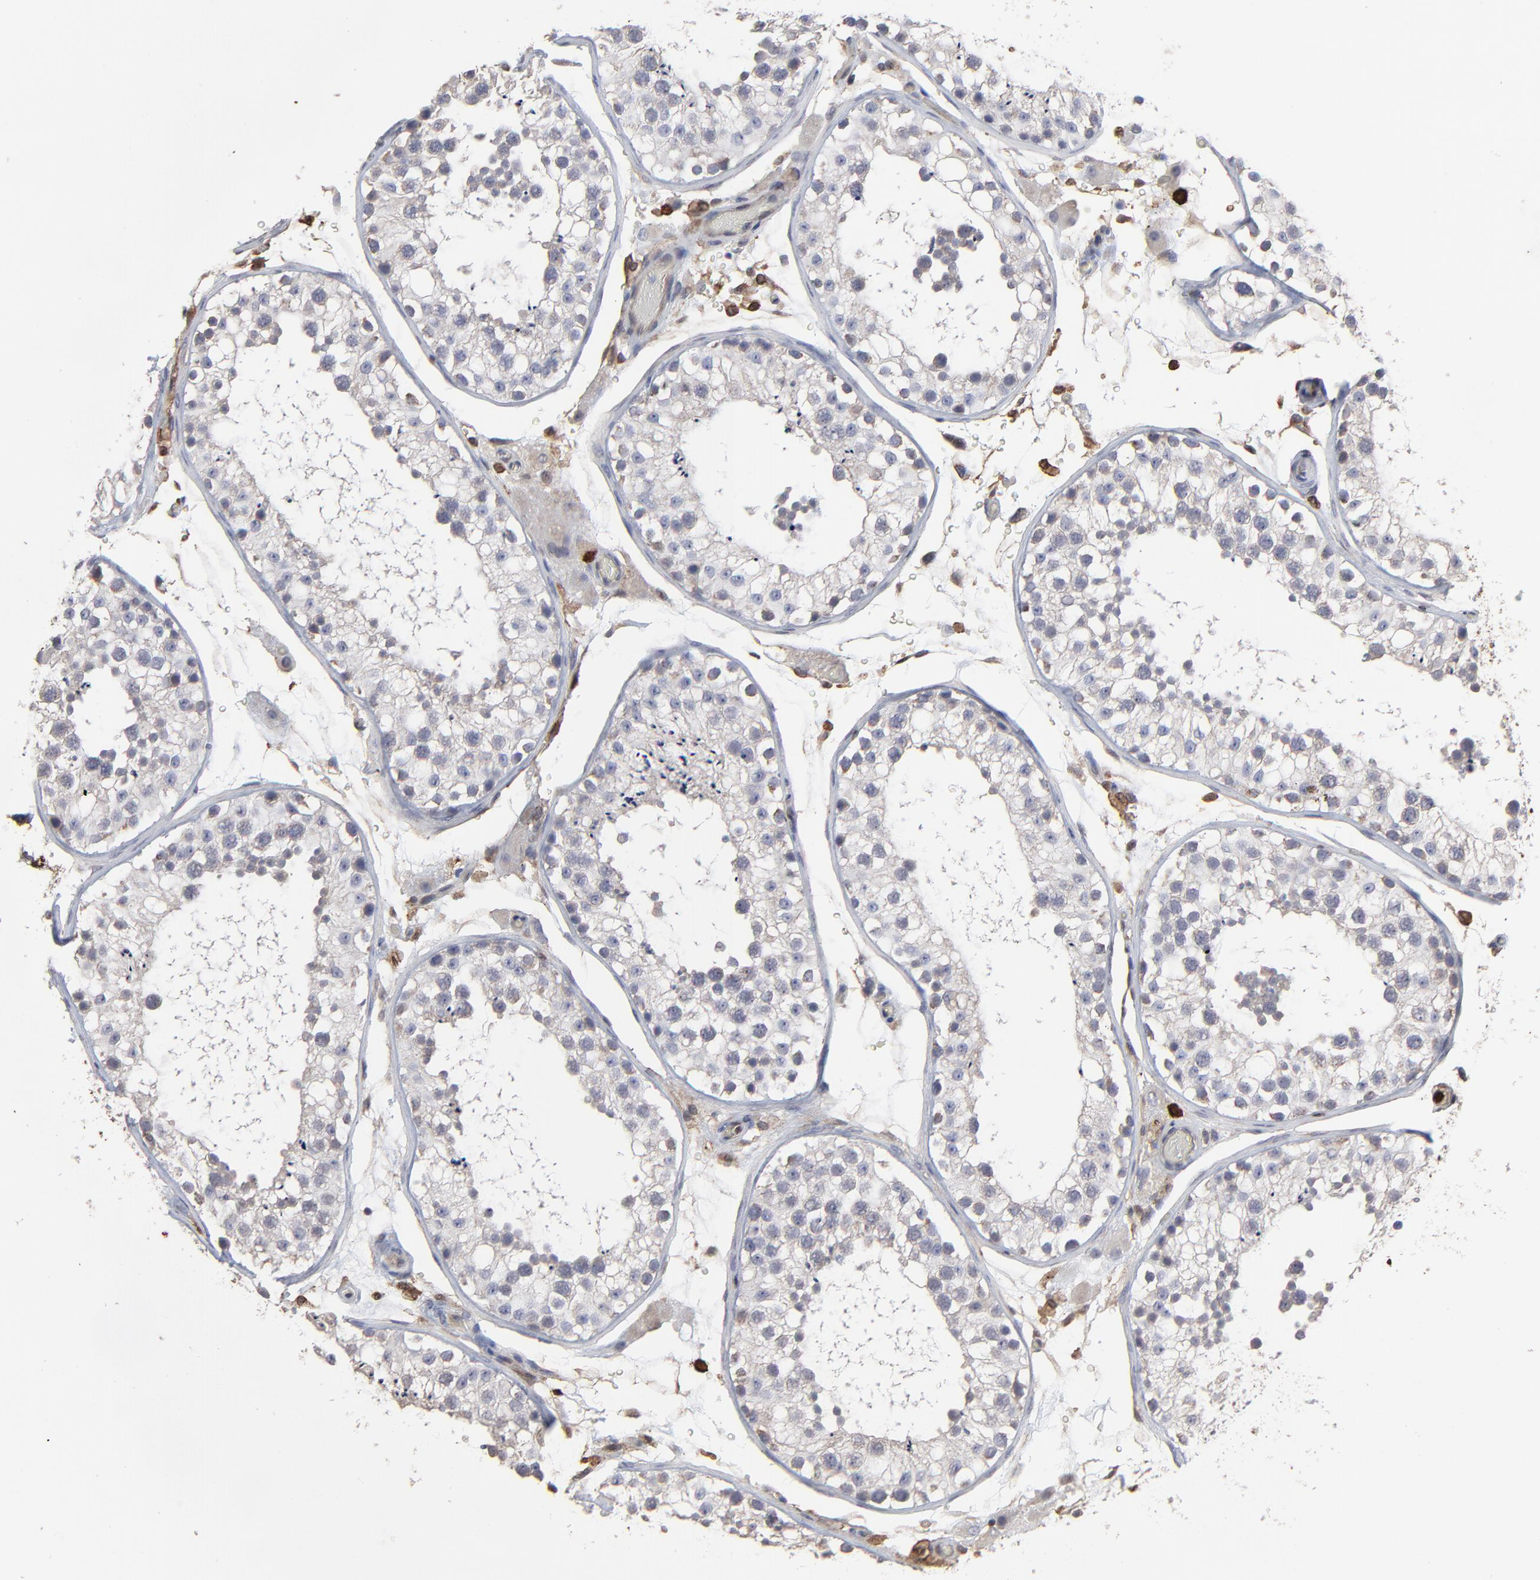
{"staining": {"intensity": "negative", "quantity": "none", "location": "none"}, "tissue": "testis", "cell_type": "Cells in seminiferous ducts", "image_type": "normal", "snomed": [{"axis": "morphology", "description": "Normal tissue, NOS"}, {"axis": "topography", "description": "Testis"}], "caption": "The photomicrograph demonstrates no significant expression in cells in seminiferous ducts of testis. (DAB (3,3'-diaminobenzidine) immunohistochemistry (IHC) visualized using brightfield microscopy, high magnification).", "gene": "SLC6A14", "patient": {"sex": "male", "age": 26}}